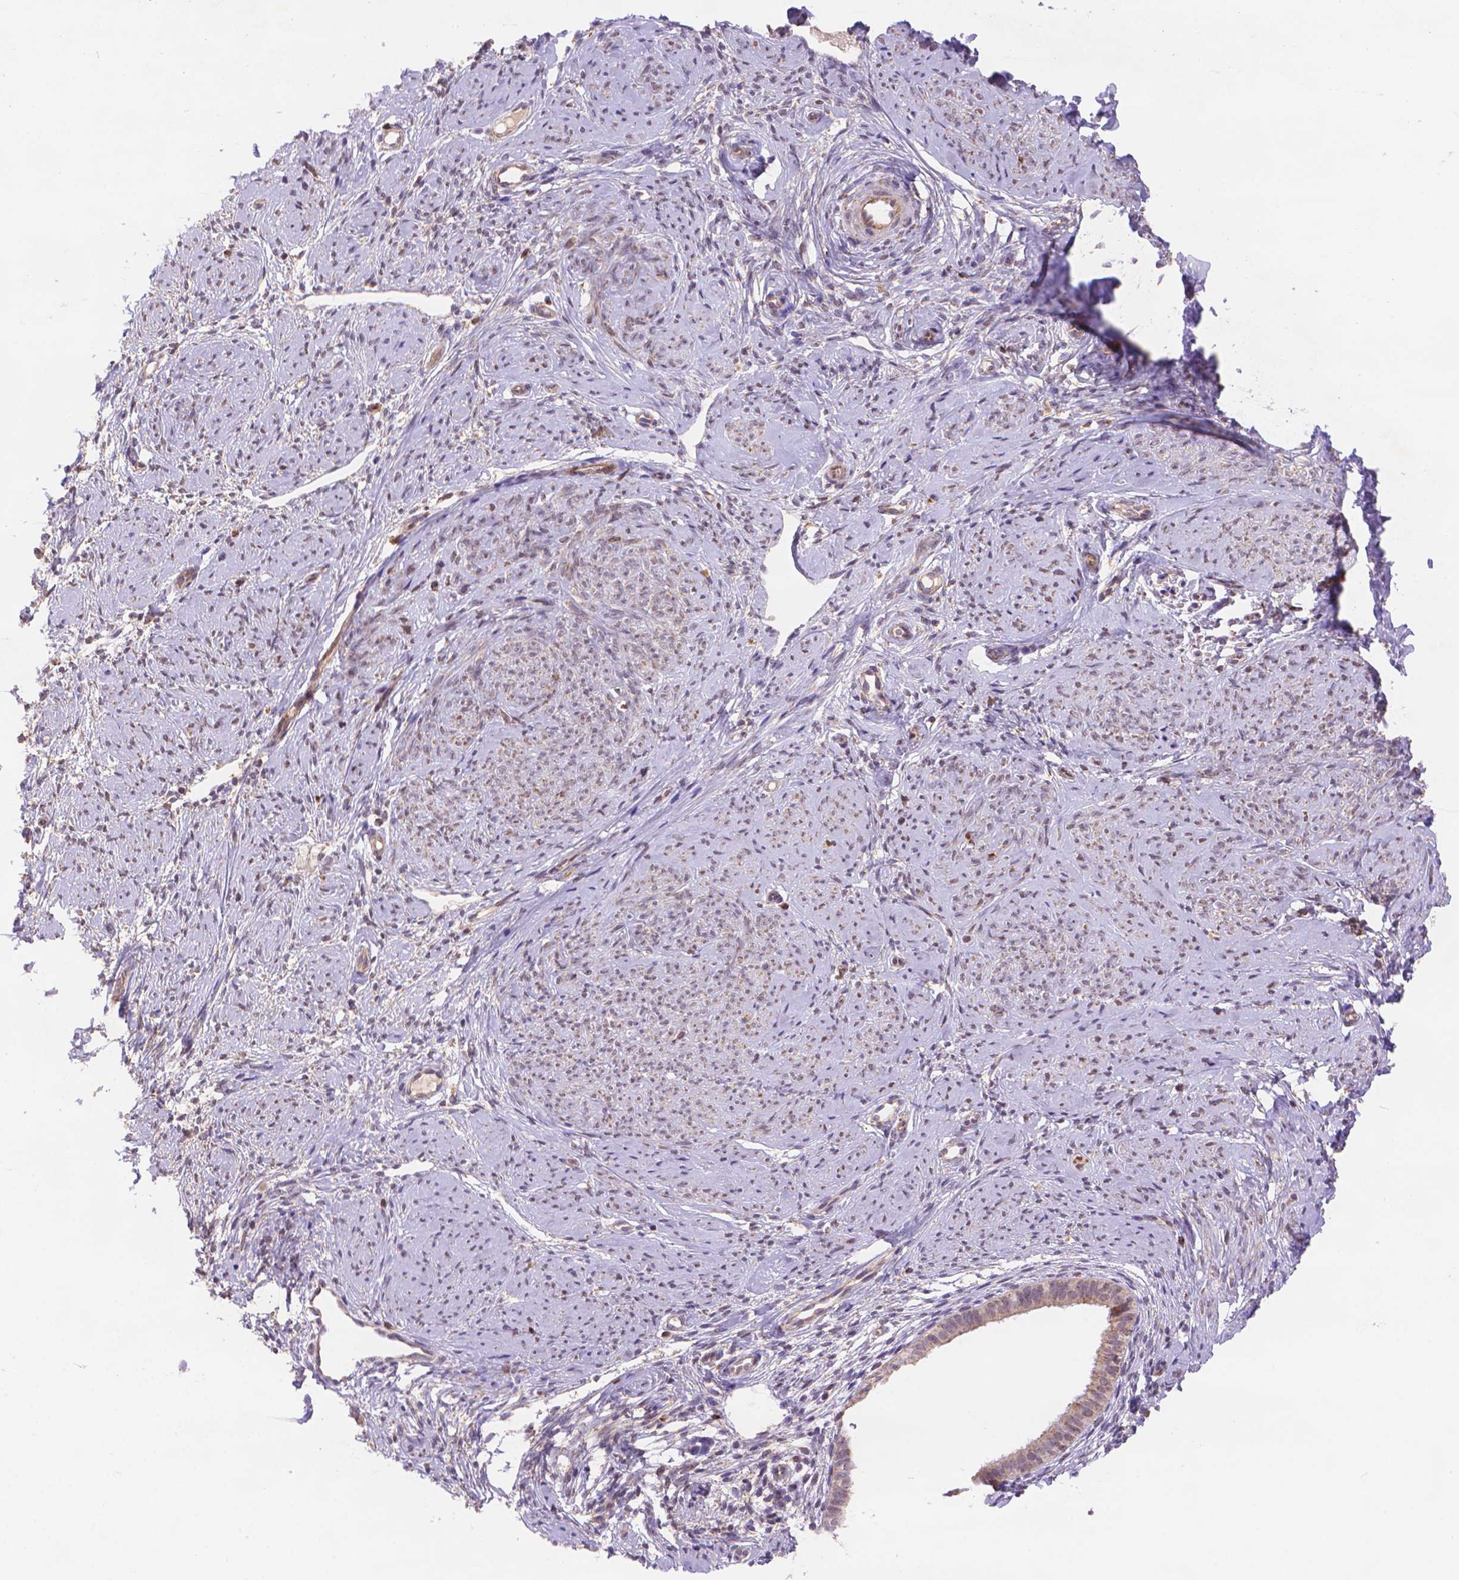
{"staining": {"intensity": "moderate", "quantity": "<25%", "location": "cytoplasmic/membranous"}, "tissue": "smooth muscle", "cell_type": "Smooth muscle cells", "image_type": "normal", "snomed": [{"axis": "morphology", "description": "Normal tissue, NOS"}, {"axis": "topography", "description": "Smooth muscle"}], "caption": "Brown immunohistochemical staining in normal human smooth muscle exhibits moderate cytoplasmic/membranous expression in about <25% of smooth muscle cells. Immunohistochemistry (ihc) stains the protein in brown and the nuclei are stained blue.", "gene": "CYYR1", "patient": {"sex": "female", "age": 48}}